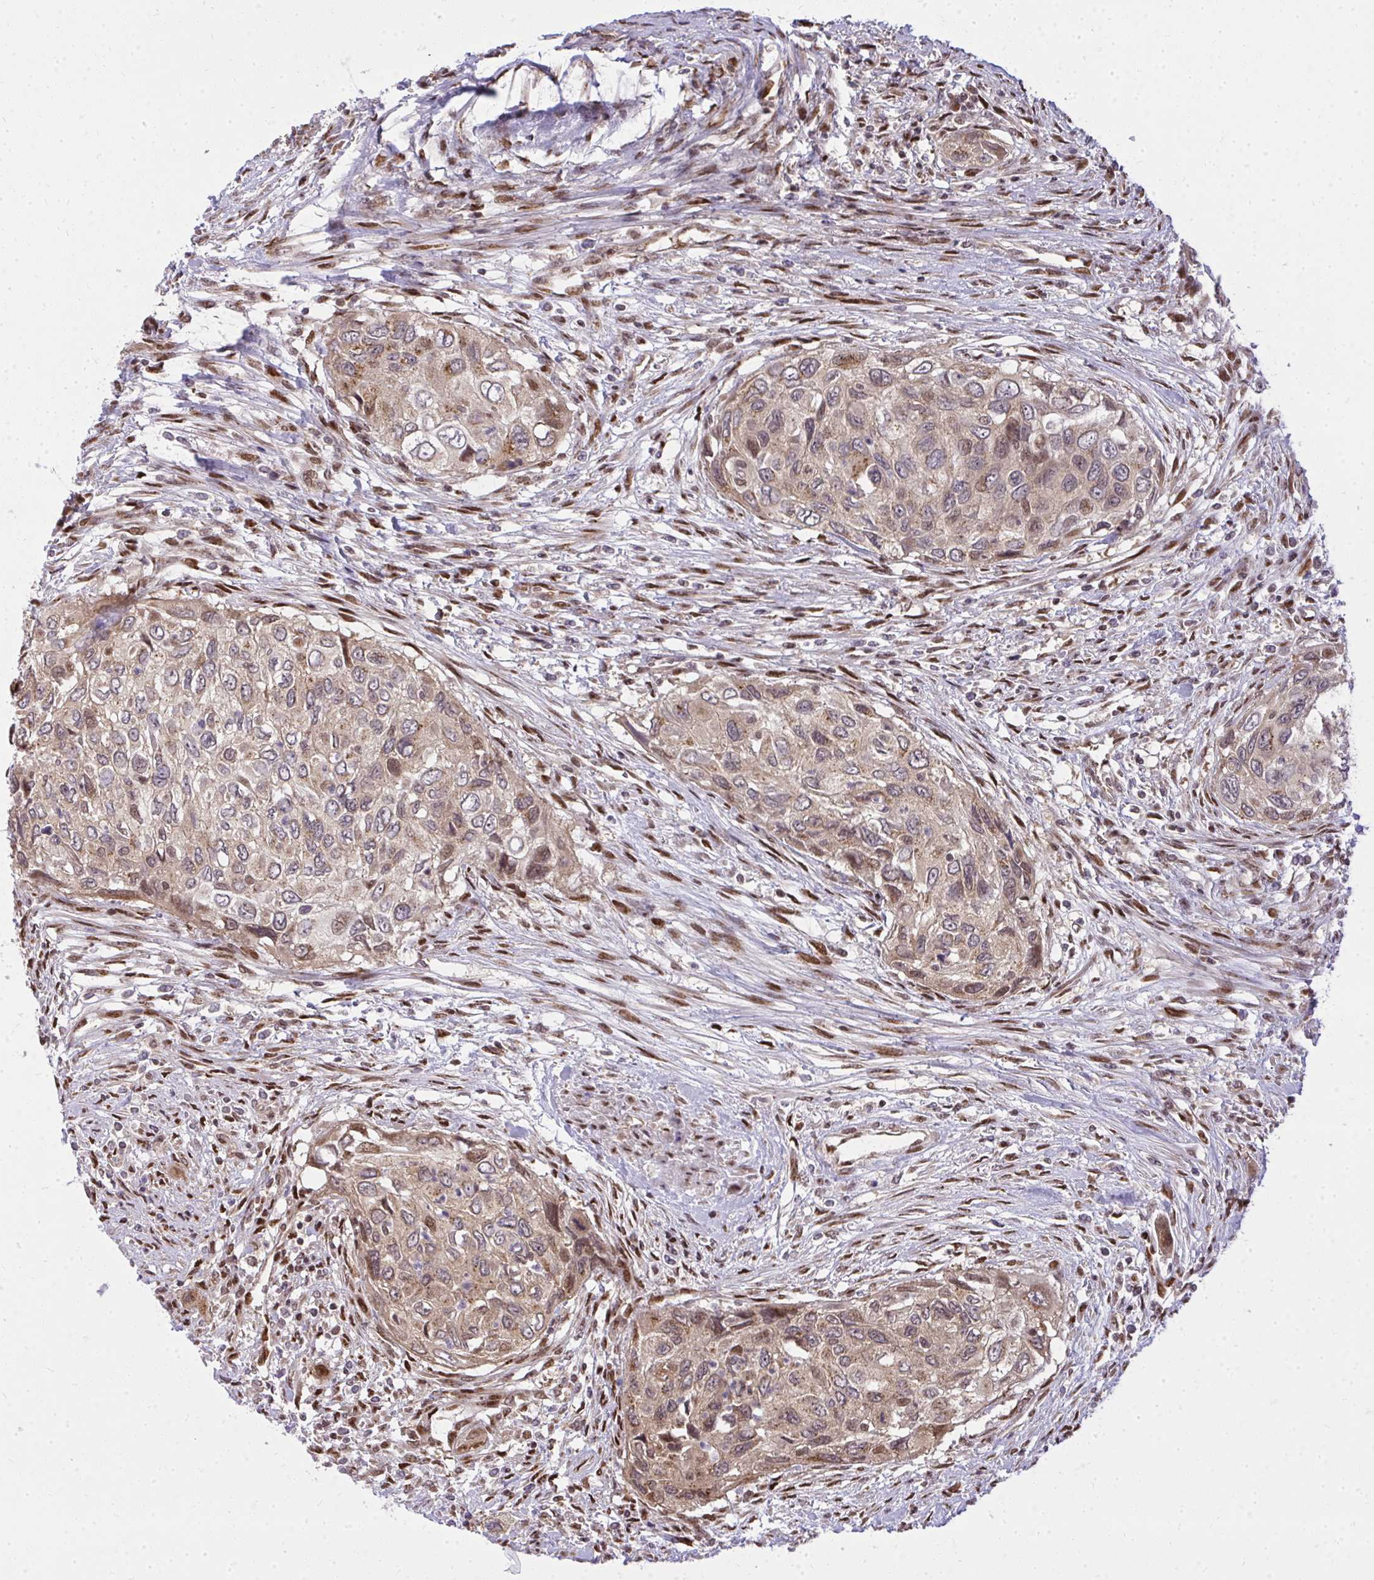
{"staining": {"intensity": "moderate", "quantity": "25%-75%", "location": "cytoplasmic/membranous,nuclear"}, "tissue": "urothelial cancer", "cell_type": "Tumor cells", "image_type": "cancer", "snomed": [{"axis": "morphology", "description": "Urothelial carcinoma, High grade"}, {"axis": "topography", "description": "Urinary bladder"}], "caption": "Human high-grade urothelial carcinoma stained for a protein (brown) reveals moderate cytoplasmic/membranous and nuclear positive expression in about 25%-75% of tumor cells.", "gene": "PIGY", "patient": {"sex": "female", "age": 60}}